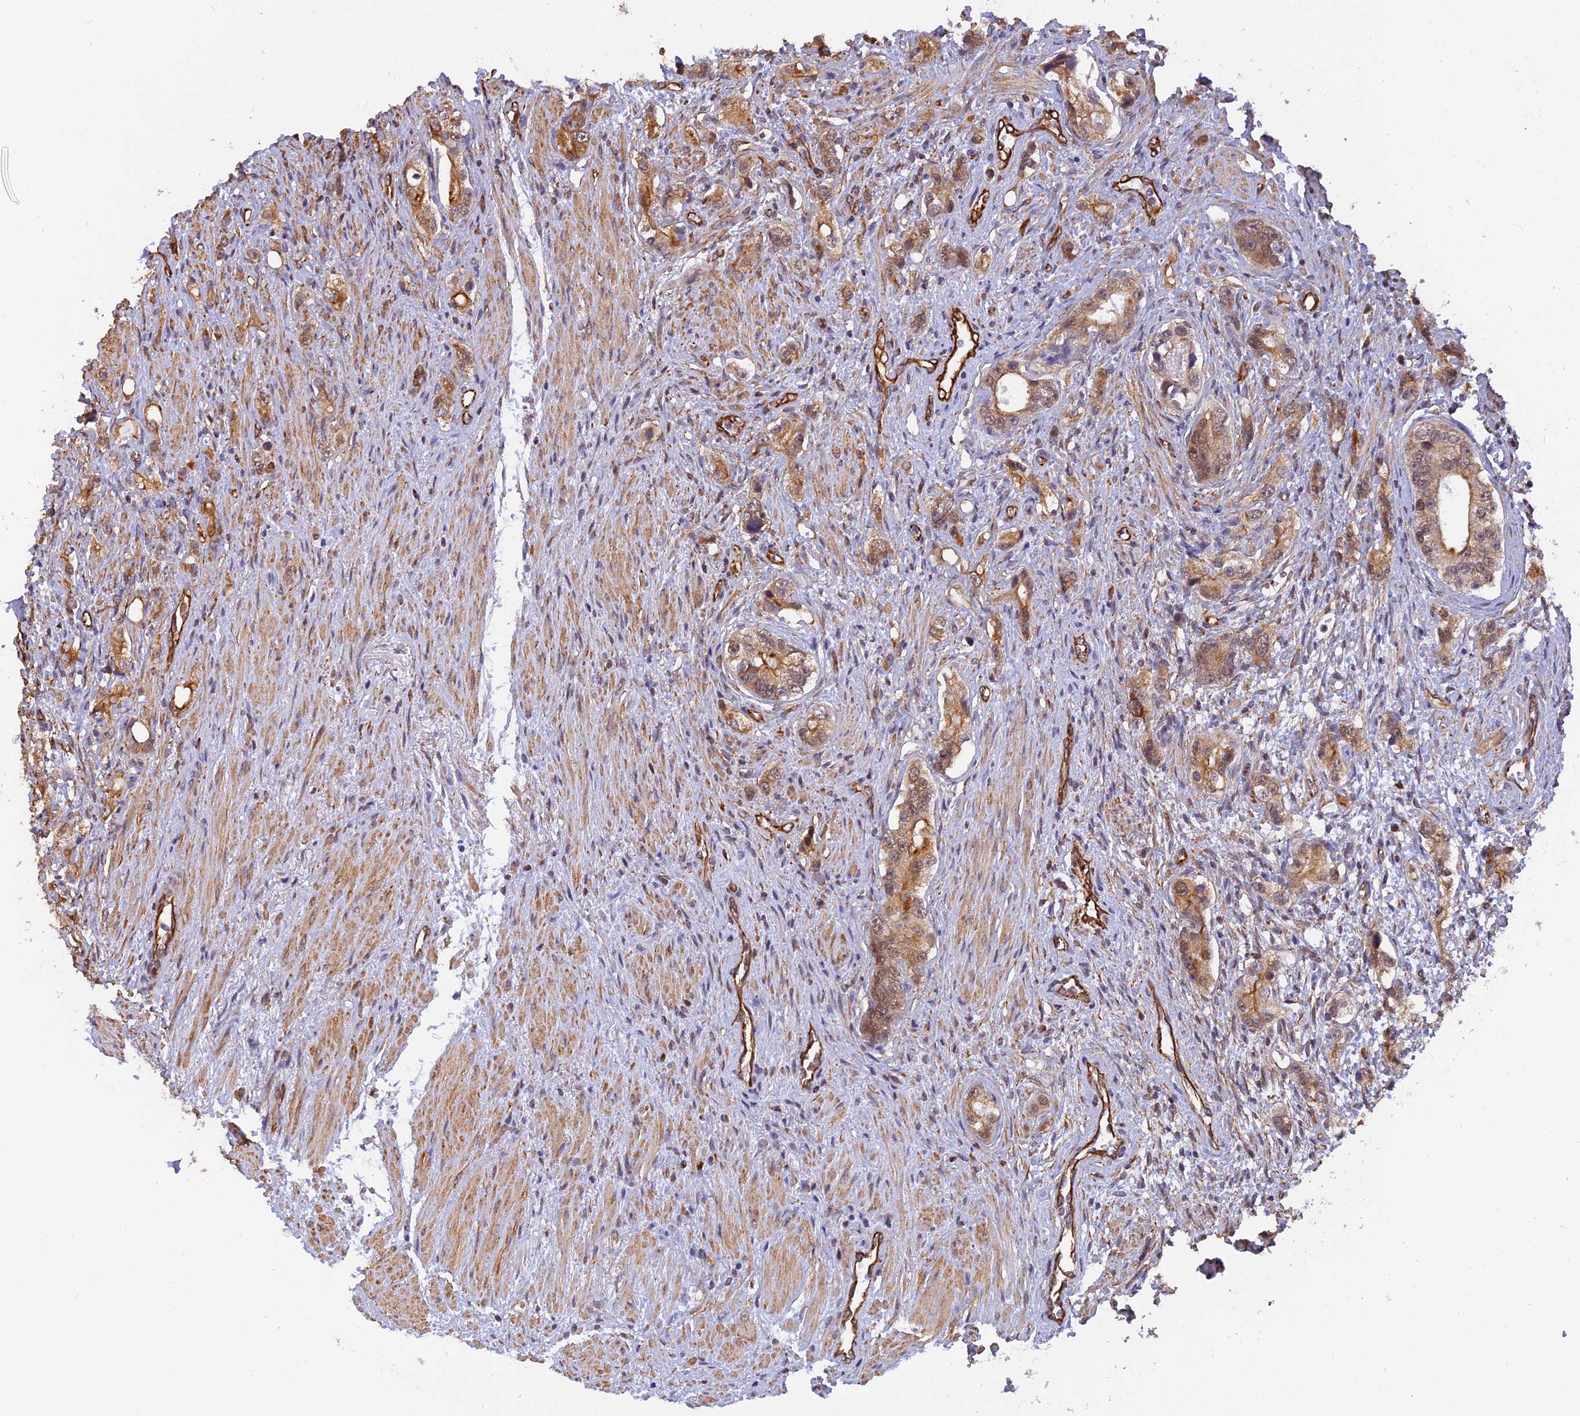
{"staining": {"intensity": "moderate", "quantity": ">75%", "location": "cytoplasmic/membranous,nuclear"}, "tissue": "prostate cancer", "cell_type": "Tumor cells", "image_type": "cancer", "snomed": [{"axis": "morphology", "description": "Adenocarcinoma, High grade"}, {"axis": "topography", "description": "Prostate"}], "caption": "Protein staining by immunohistochemistry displays moderate cytoplasmic/membranous and nuclear expression in approximately >75% of tumor cells in high-grade adenocarcinoma (prostate). (DAB = brown stain, brightfield microscopy at high magnification).", "gene": "PAGR1", "patient": {"sex": "male", "age": 63}}